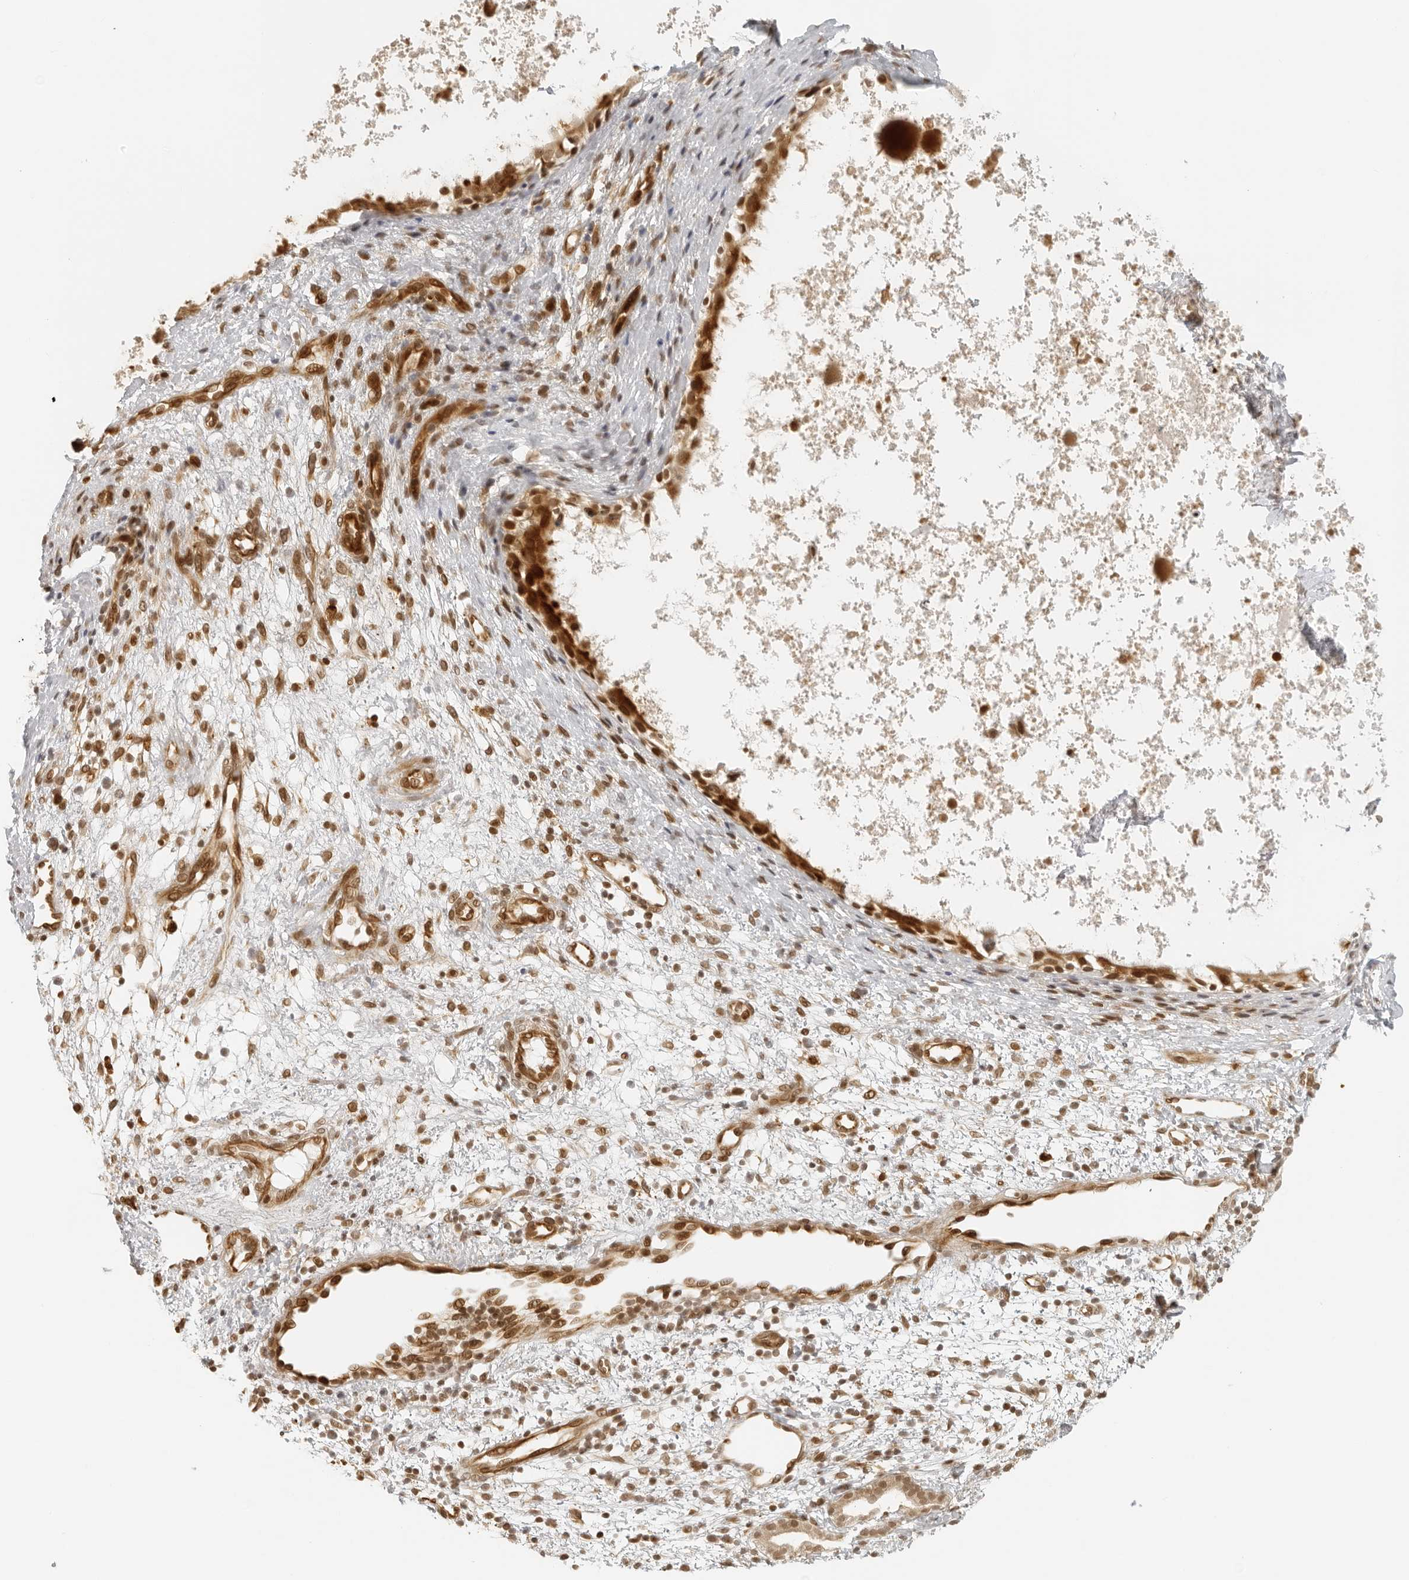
{"staining": {"intensity": "strong", "quantity": ">75%", "location": "cytoplasmic/membranous,nuclear"}, "tissue": "nasopharynx", "cell_type": "Respiratory epithelial cells", "image_type": "normal", "snomed": [{"axis": "morphology", "description": "Normal tissue, NOS"}, {"axis": "topography", "description": "Nasopharynx"}], "caption": "About >75% of respiratory epithelial cells in normal nasopharynx exhibit strong cytoplasmic/membranous,nuclear protein staining as visualized by brown immunohistochemical staining.", "gene": "ZNF407", "patient": {"sex": "male", "age": 22}}